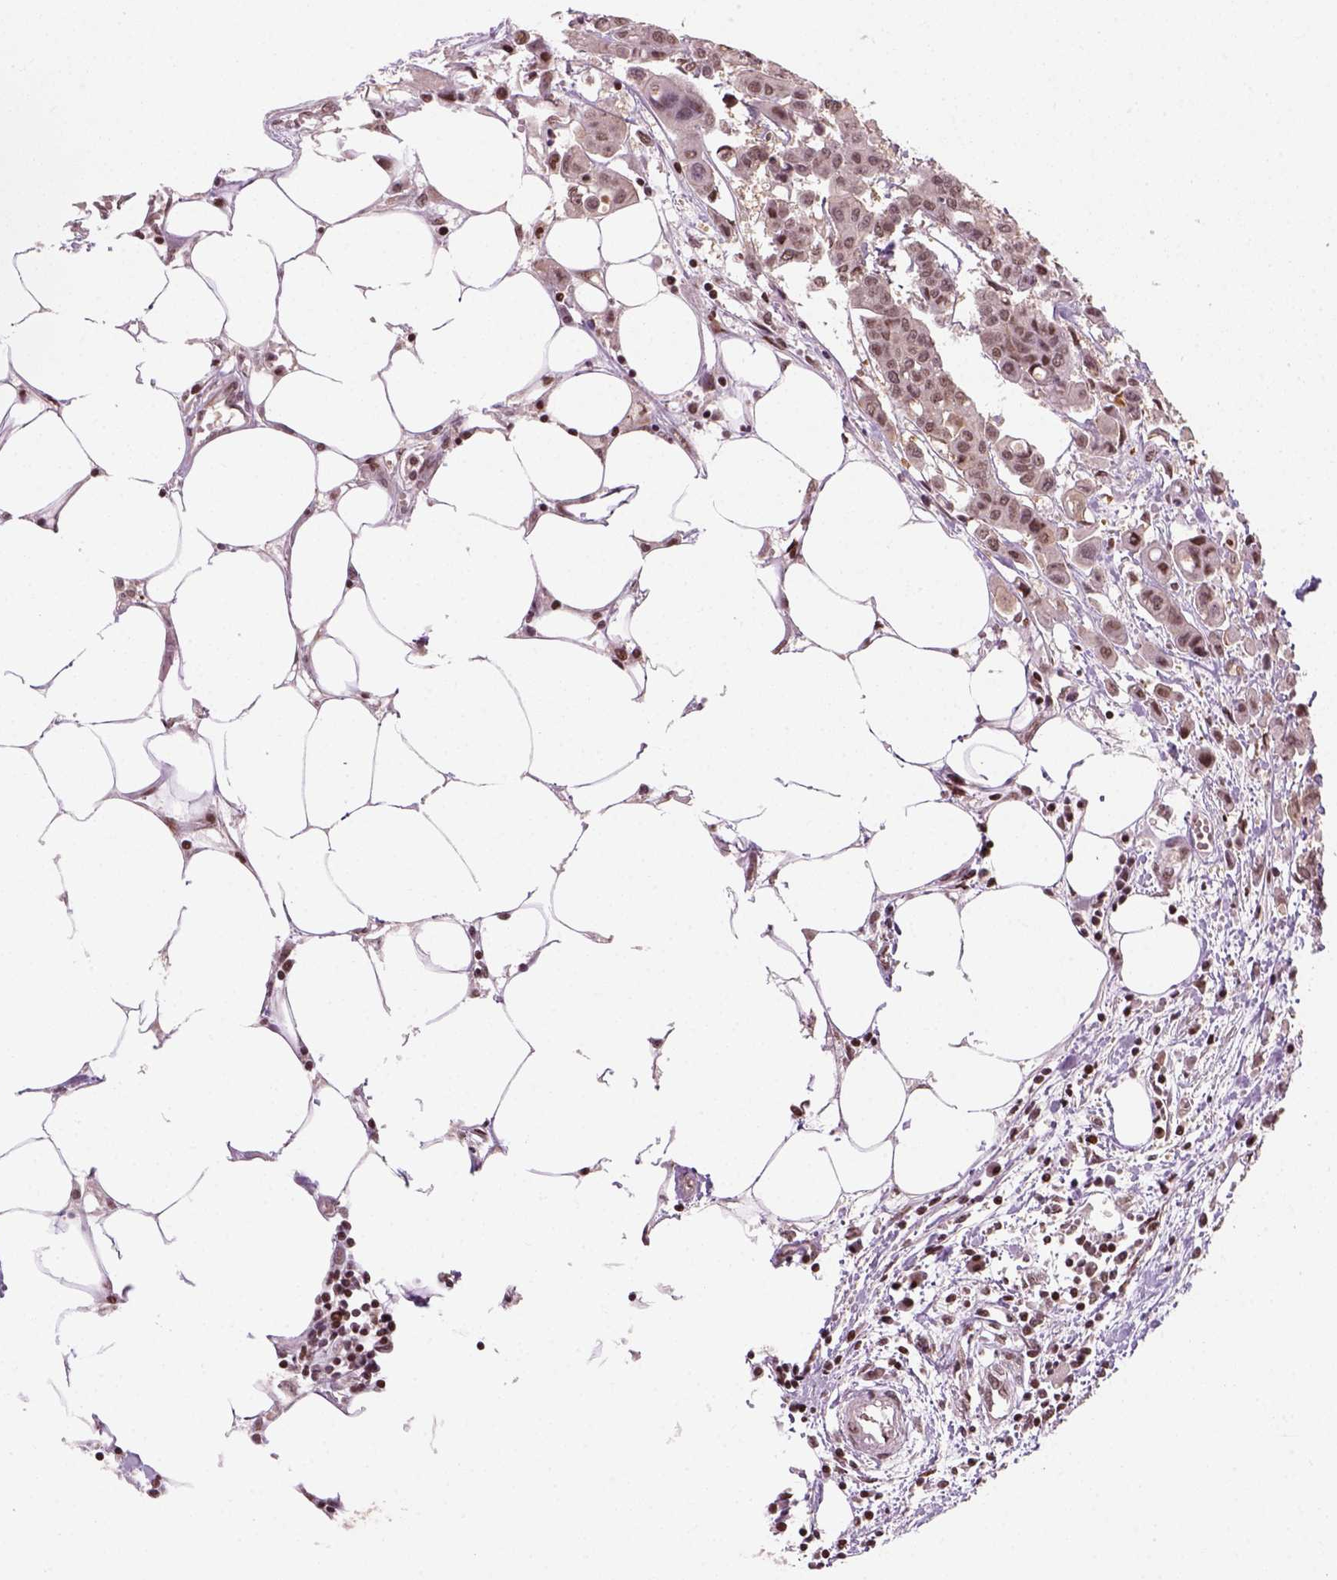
{"staining": {"intensity": "moderate", "quantity": ">75%", "location": "nuclear"}, "tissue": "carcinoid", "cell_type": "Tumor cells", "image_type": "cancer", "snomed": [{"axis": "morphology", "description": "Carcinoid, malignant, NOS"}, {"axis": "topography", "description": "Colon"}], "caption": "A histopathology image showing moderate nuclear staining in about >75% of tumor cells in malignant carcinoid, as visualized by brown immunohistochemical staining.", "gene": "GOT1", "patient": {"sex": "male", "age": 81}}